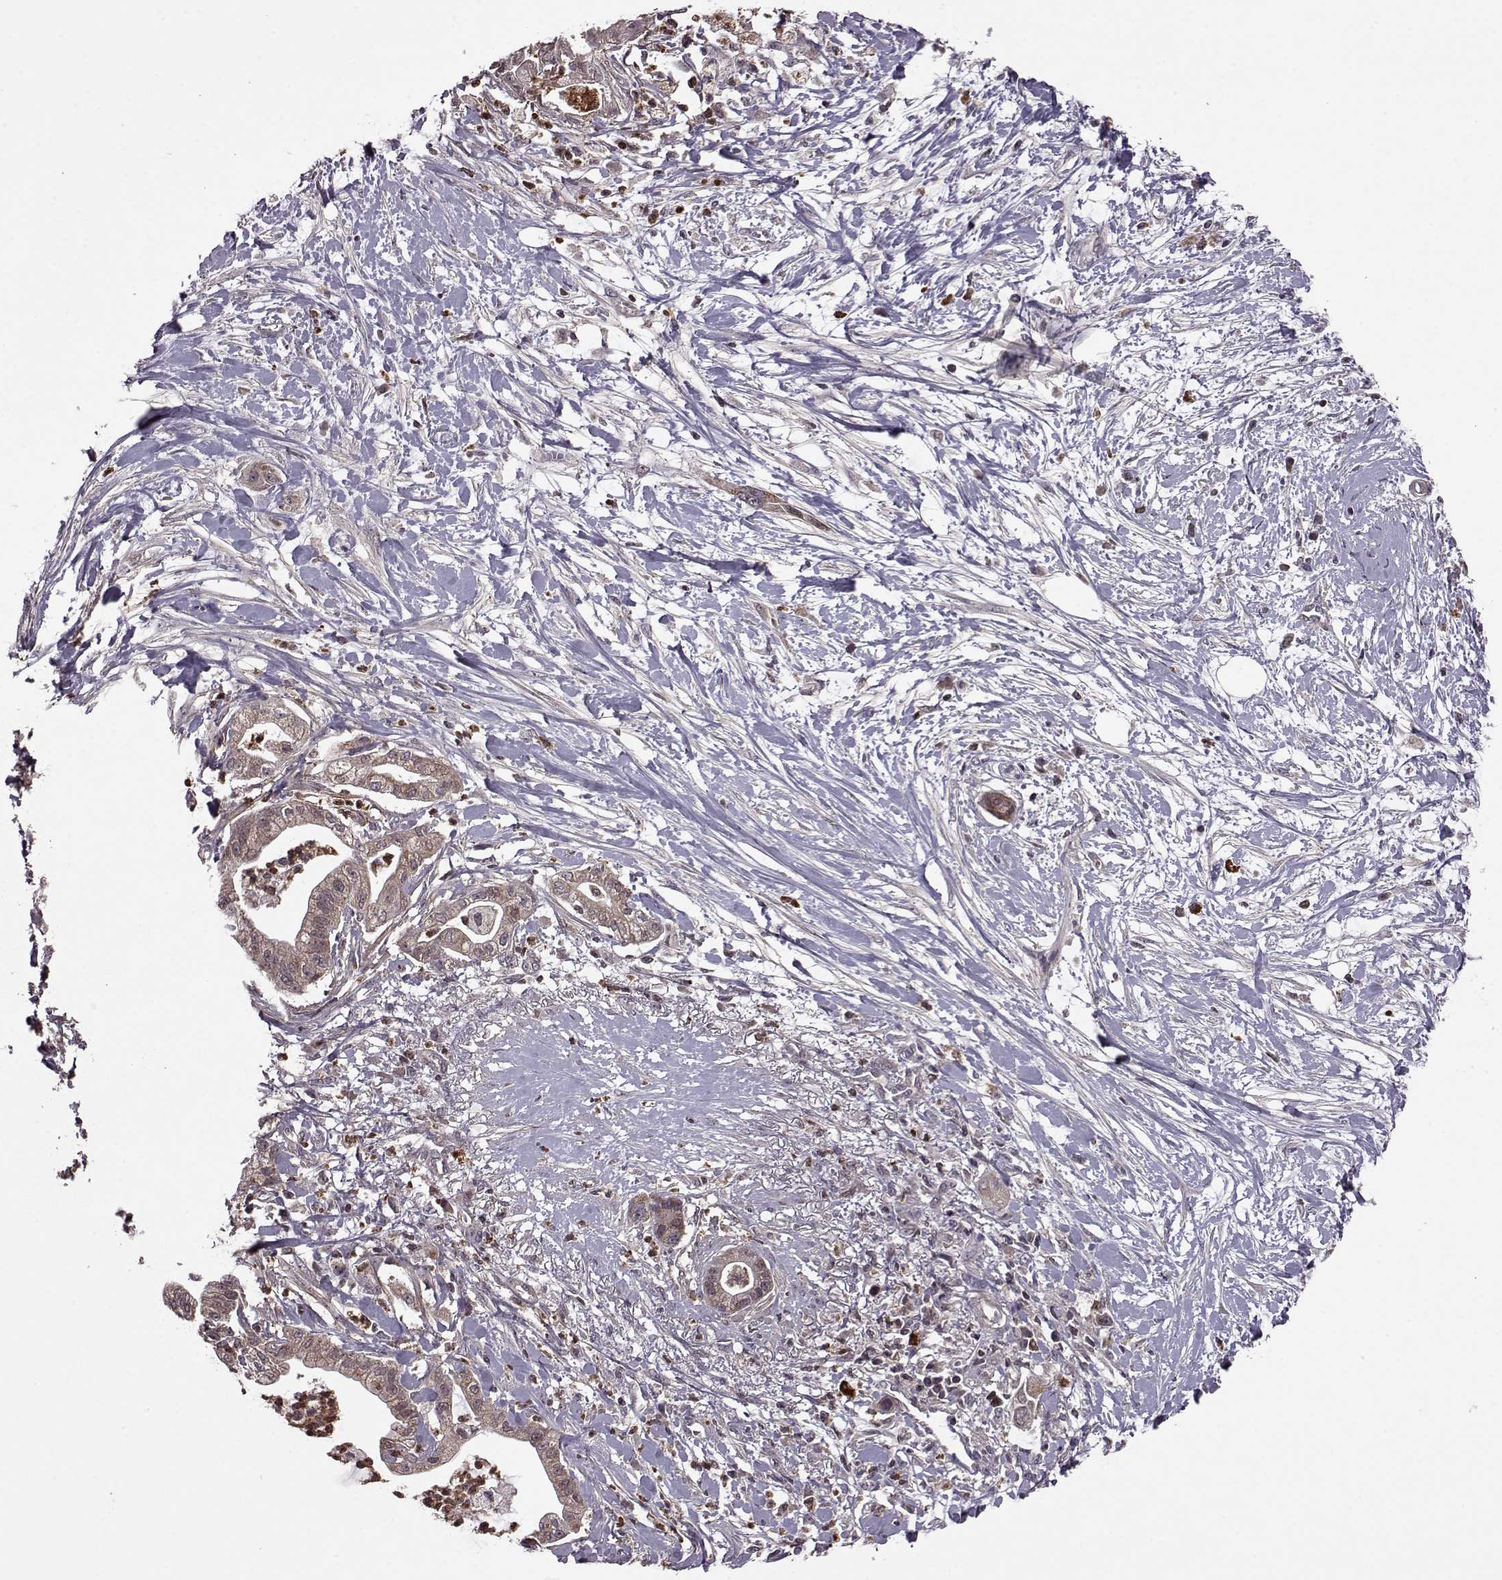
{"staining": {"intensity": "weak", "quantity": ">75%", "location": "cytoplasmic/membranous"}, "tissue": "pancreatic cancer", "cell_type": "Tumor cells", "image_type": "cancer", "snomed": [{"axis": "morphology", "description": "Normal tissue, NOS"}, {"axis": "morphology", "description": "Adenocarcinoma, NOS"}, {"axis": "topography", "description": "Lymph node"}, {"axis": "topography", "description": "Pancreas"}], "caption": "A micrograph of human pancreatic cancer (adenocarcinoma) stained for a protein reveals weak cytoplasmic/membranous brown staining in tumor cells.", "gene": "TRMU", "patient": {"sex": "female", "age": 58}}